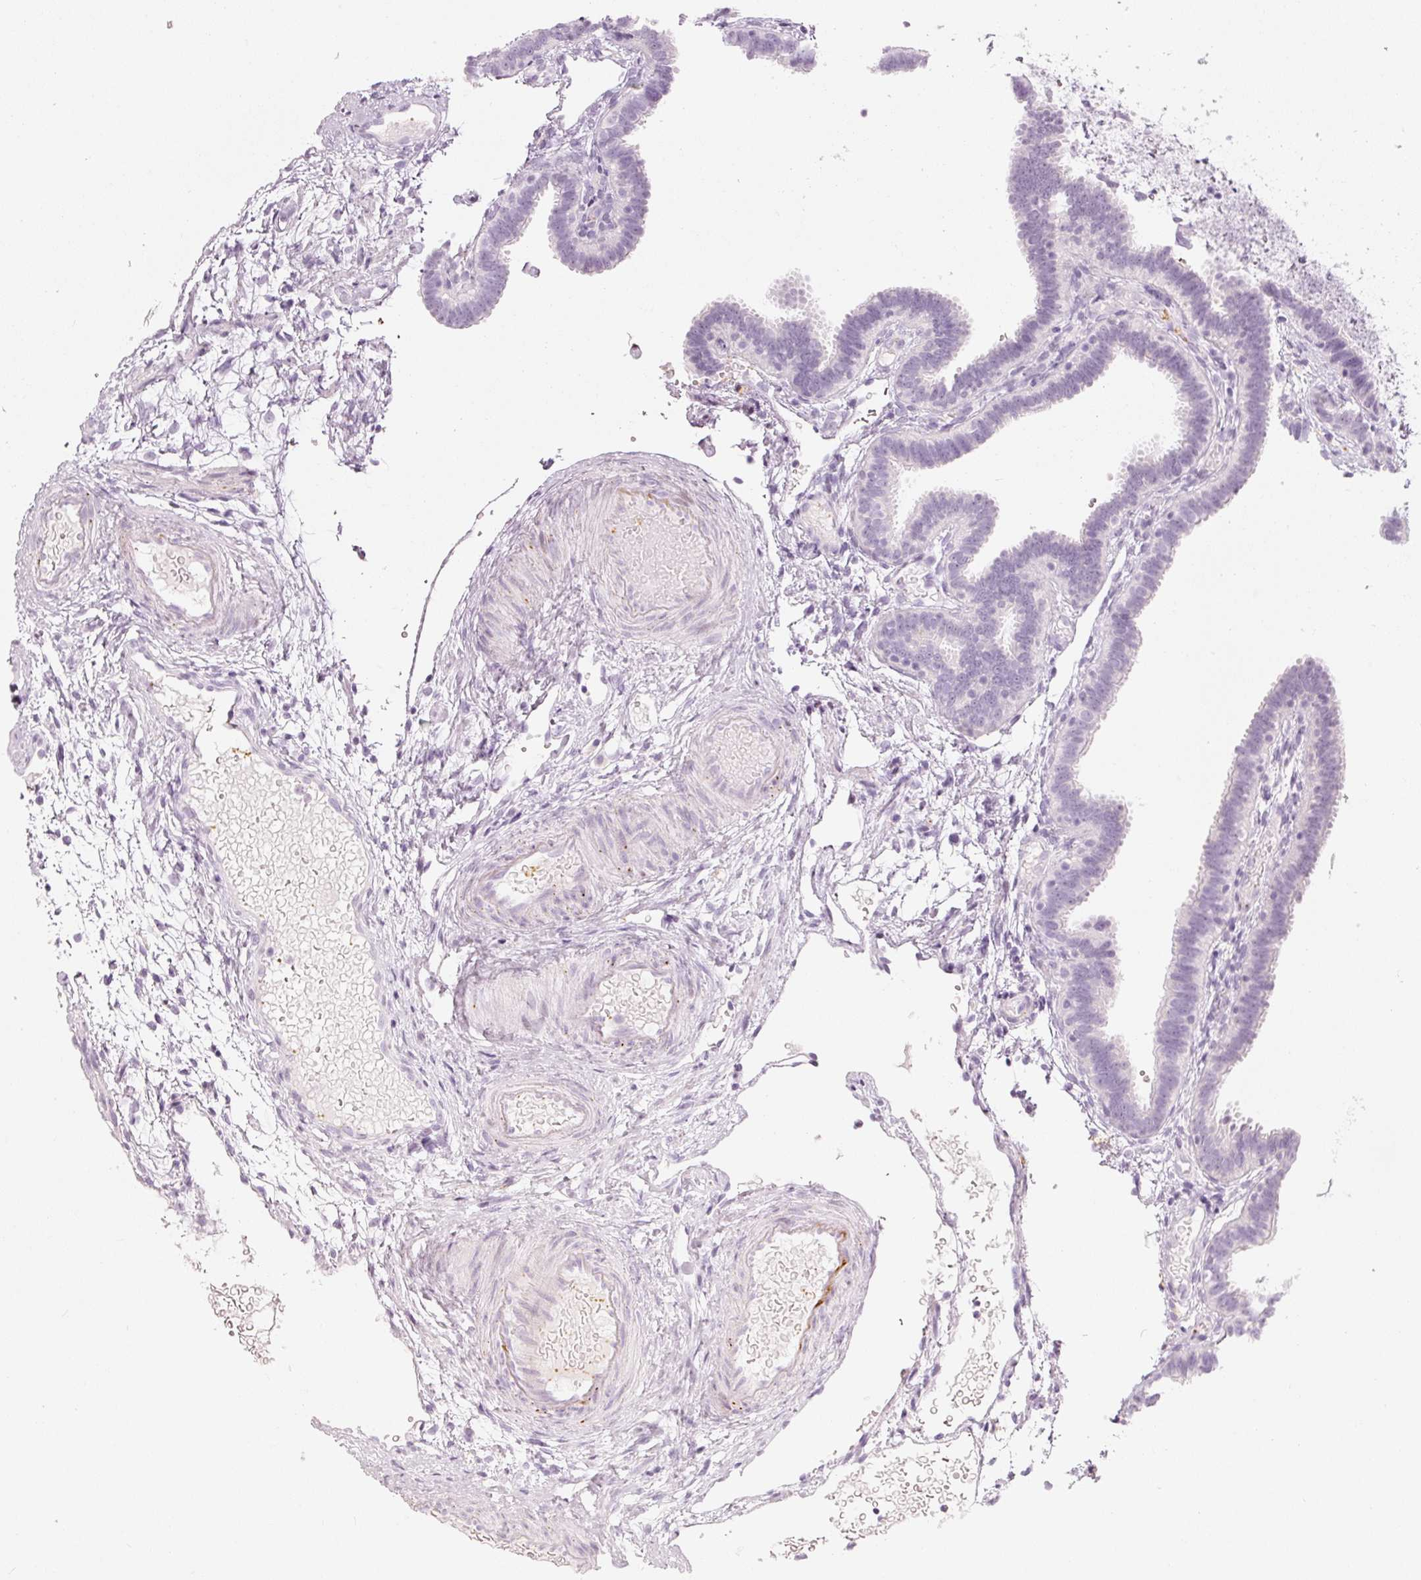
{"staining": {"intensity": "negative", "quantity": "none", "location": "none"}, "tissue": "fallopian tube", "cell_type": "Glandular cells", "image_type": "normal", "snomed": [{"axis": "morphology", "description": "Normal tissue, NOS"}, {"axis": "topography", "description": "Fallopian tube"}], "caption": "Fallopian tube stained for a protein using immunohistochemistry (IHC) reveals no expression glandular cells.", "gene": "LECT2", "patient": {"sex": "female", "age": 37}}